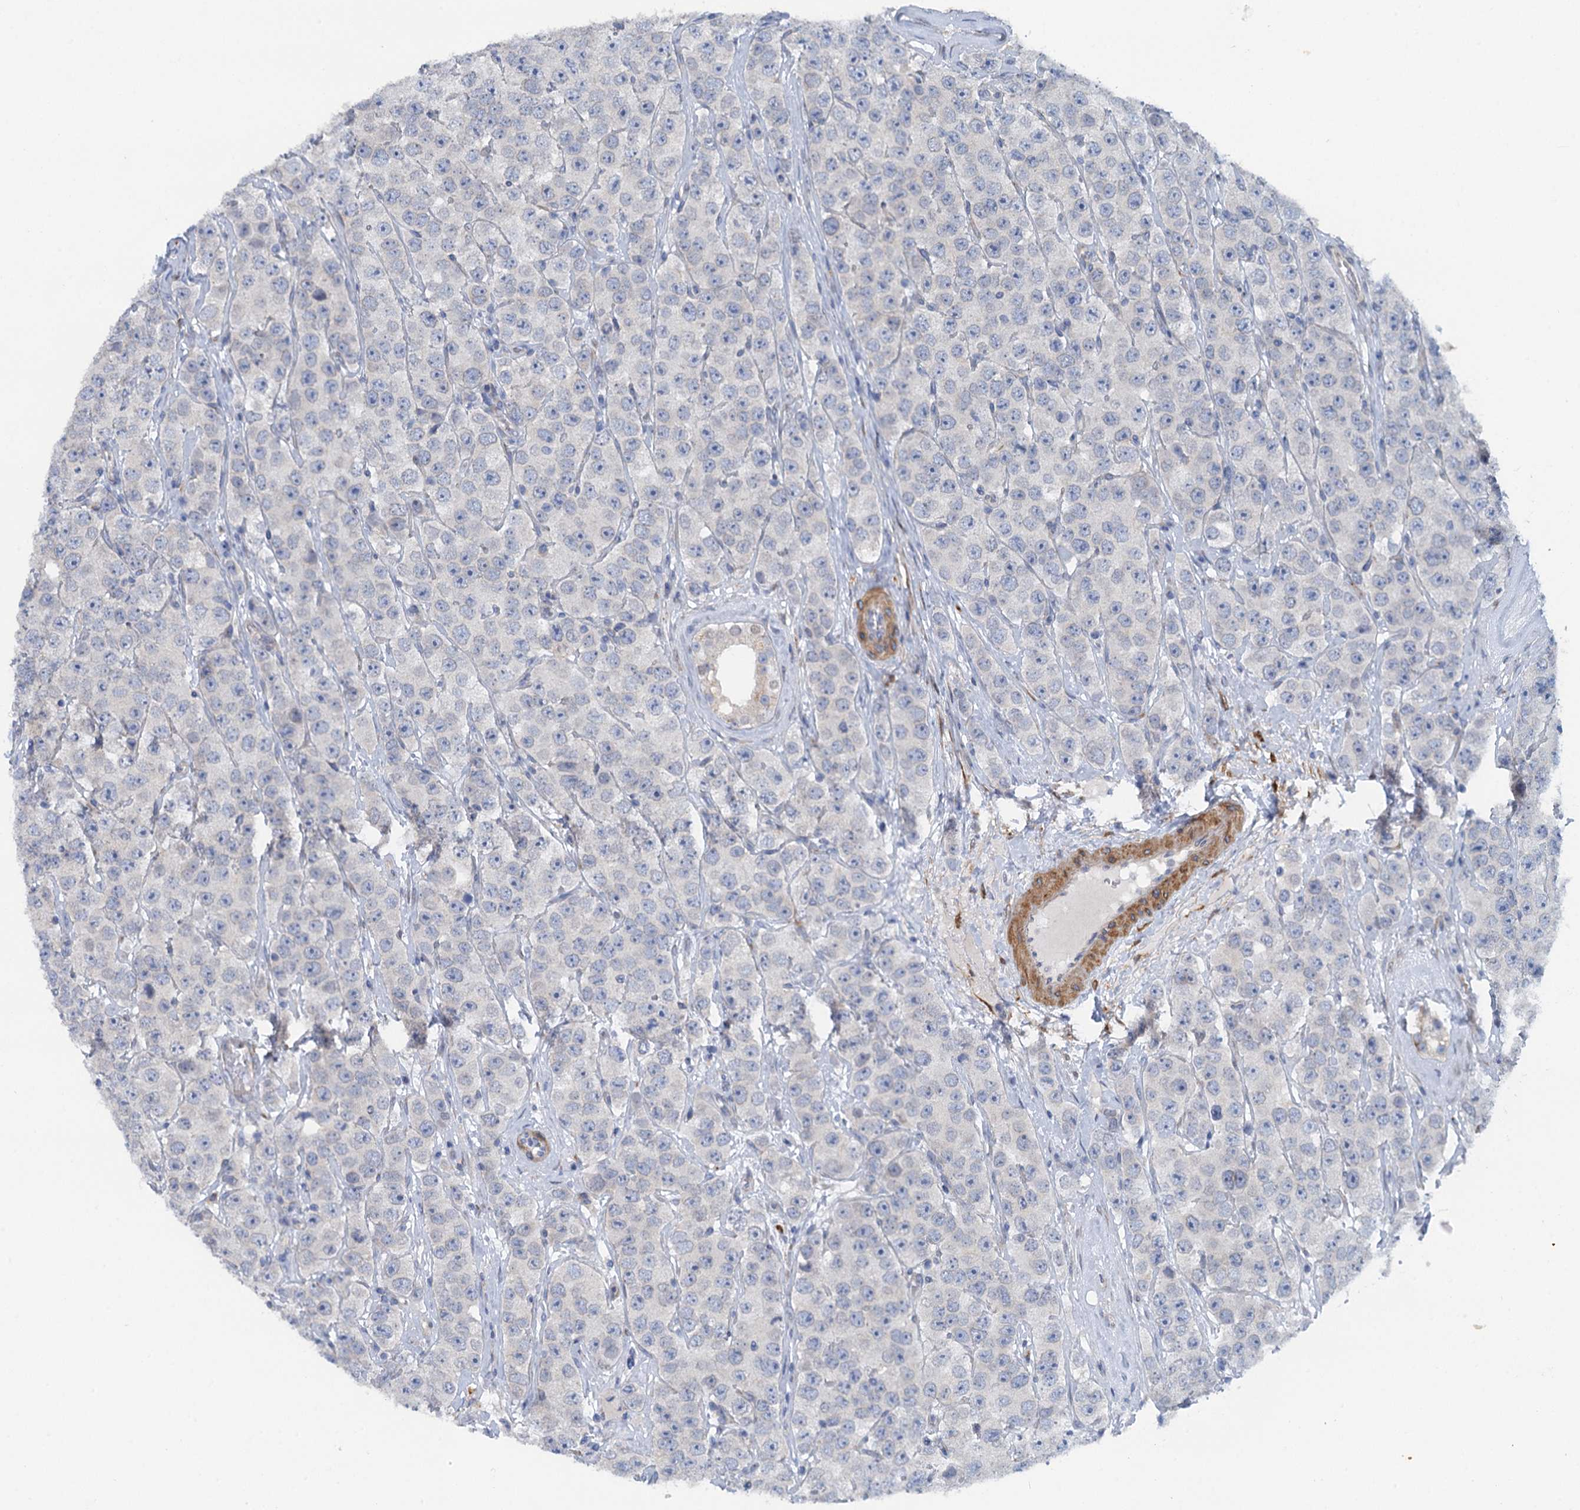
{"staining": {"intensity": "negative", "quantity": "none", "location": "none"}, "tissue": "testis cancer", "cell_type": "Tumor cells", "image_type": "cancer", "snomed": [{"axis": "morphology", "description": "Seminoma, NOS"}, {"axis": "topography", "description": "Testis"}], "caption": "This image is of testis cancer stained with immunohistochemistry (IHC) to label a protein in brown with the nuclei are counter-stained blue. There is no staining in tumor cells.", "gene": "POGLUT3", "patient": {"sex": "male", "age": 28}}